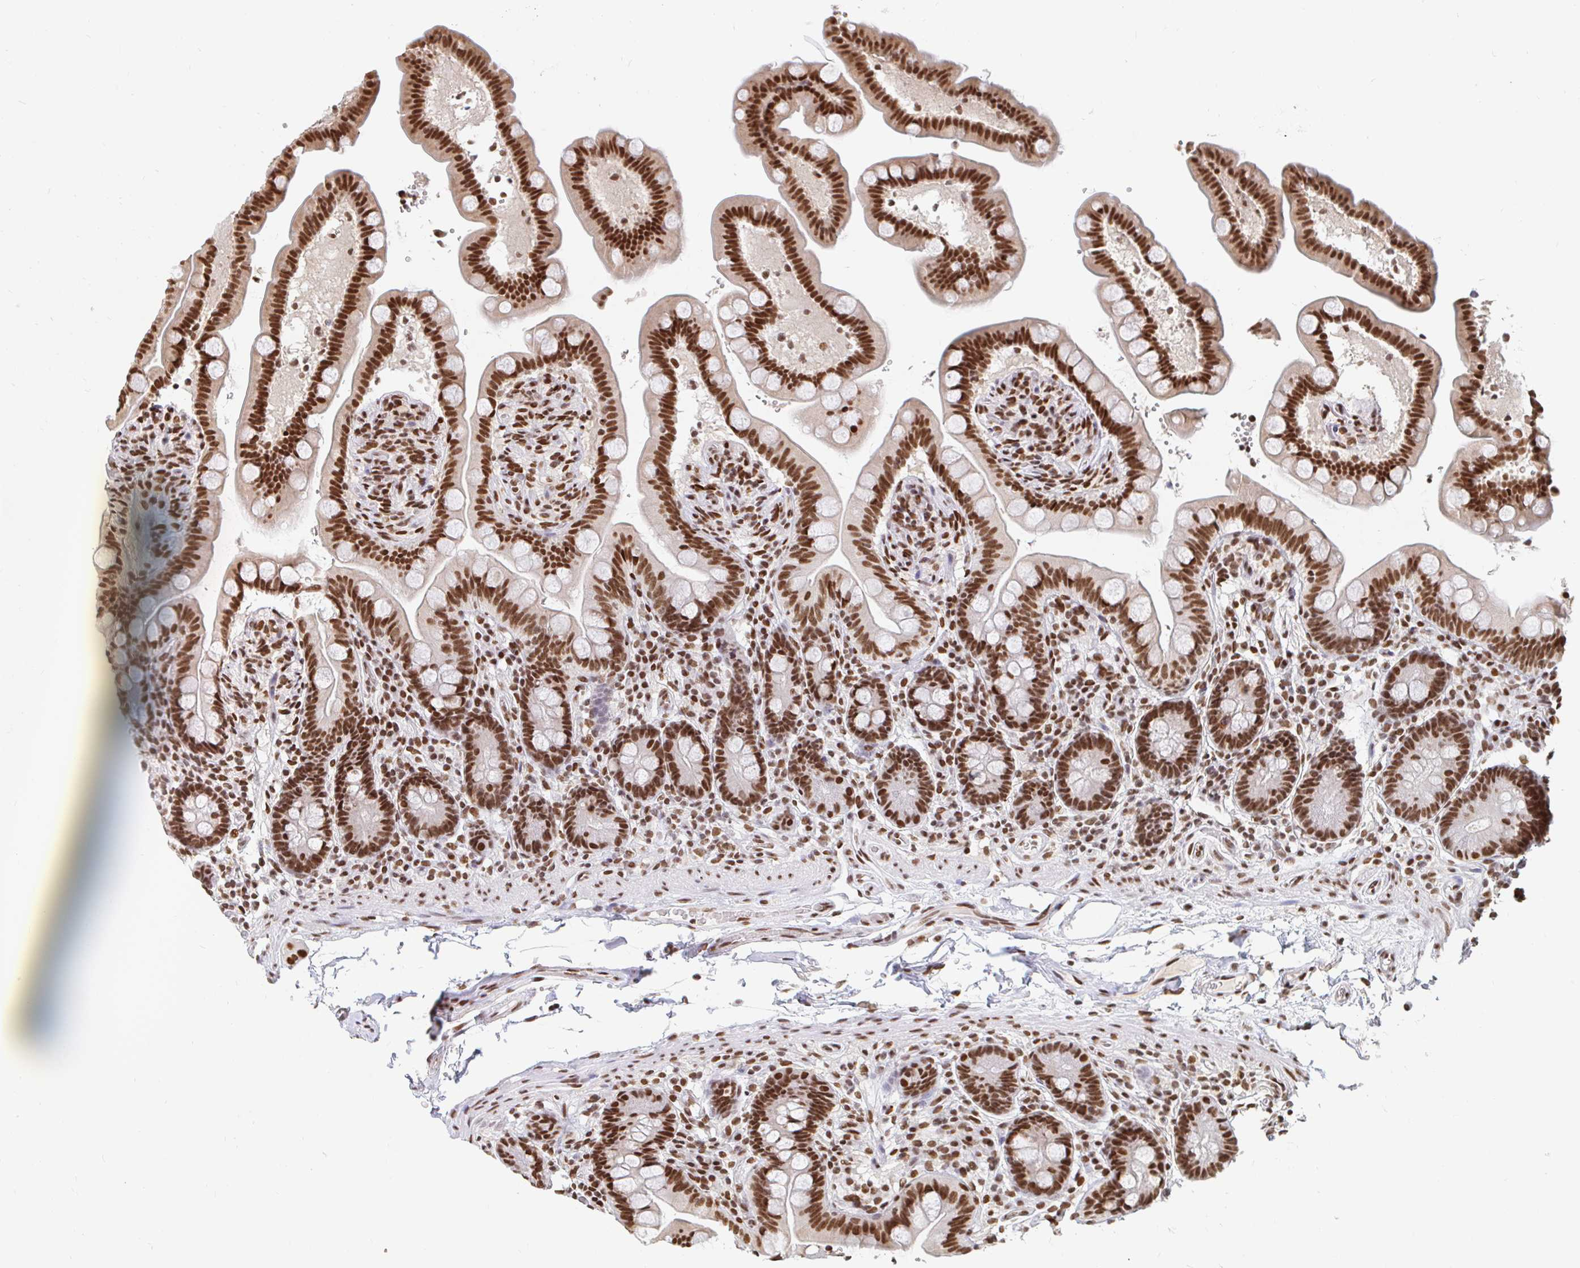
{"staining": {"intensity": "strong", "quantity": ">75%", "location": "nuclear"}, "tissue": "colon", "cell_type": "Endothelial cells", "image_type": "normal", "snomed": [{"axis": "morphology", "description": "Normal tissue, NOS"}, {"axis": "topography", "description": "Smooth muscle"}, {"axis": "topography", "description": "Colon"}], "caption": "Immunohistochemistry staining of unremarkable colon, which displays high levels of strong nuclear expression in approximately >75% of endothelial cells indicating strong nuclear protein positivity. The staining was performed using DAB (3,3'-diaminobenzidine) (brown) for protein detection and nuclei were counterstained in hematoxylin (blue).", "gene": "RBMXL1", "patient": {"sex": "male", "age": 73}}